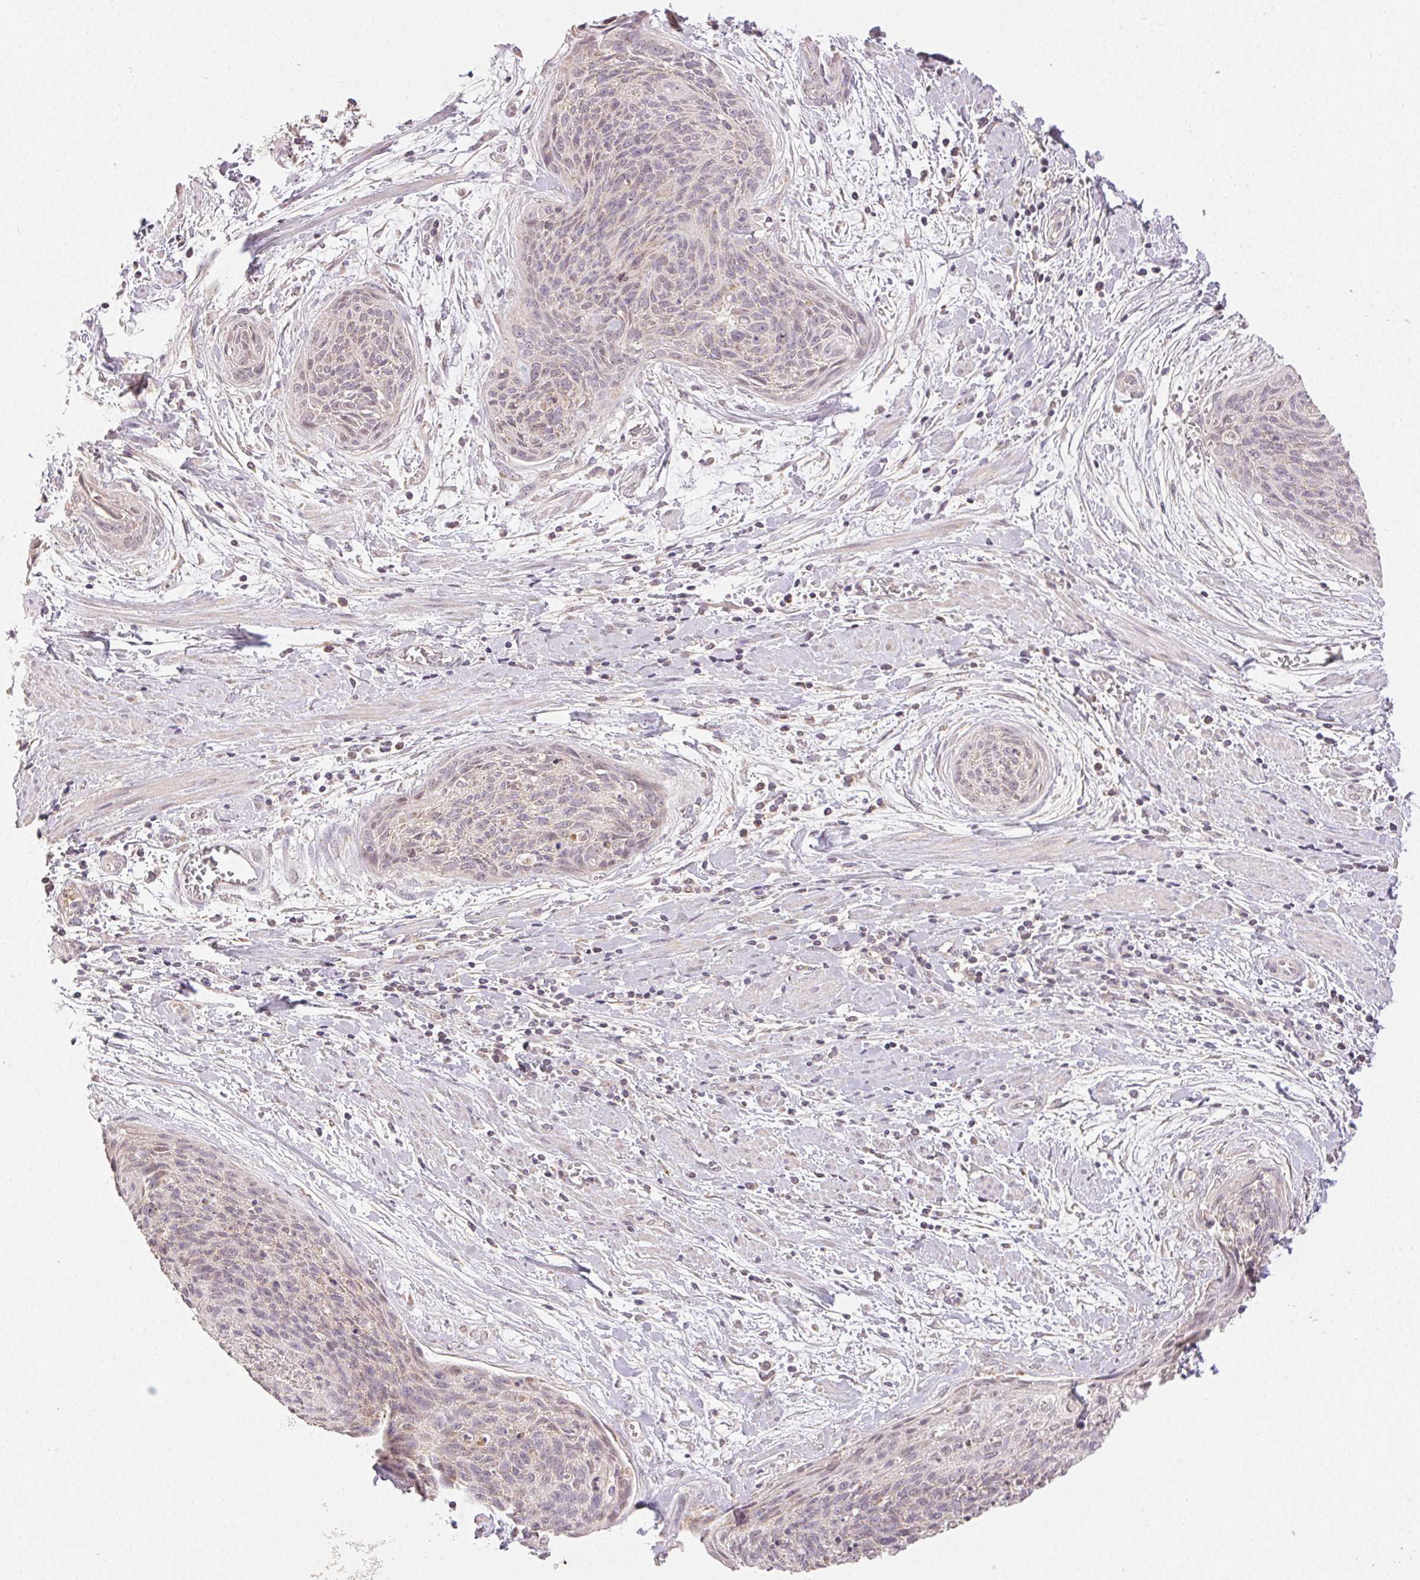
{"staining": {"intensity": "weak", "quantity": "<25%", "location": "cytoplasmic/membranous"}, "tissue": "cervical cancer", "cell_type": "Tumor cells", "image_type": "cancer", "snomed": [{"axis": "morphology", "description": "Squamous cell carcinoma, NOS"}, {"axis": "topography", "description": "Cervix"}], "caption": "Histopathology image shows no protein positivity in tumor cells of cervical squamous cell carcinoma tissue.", "gene": "CLASP1", "patient": {"sex": "female", "age": 55}}